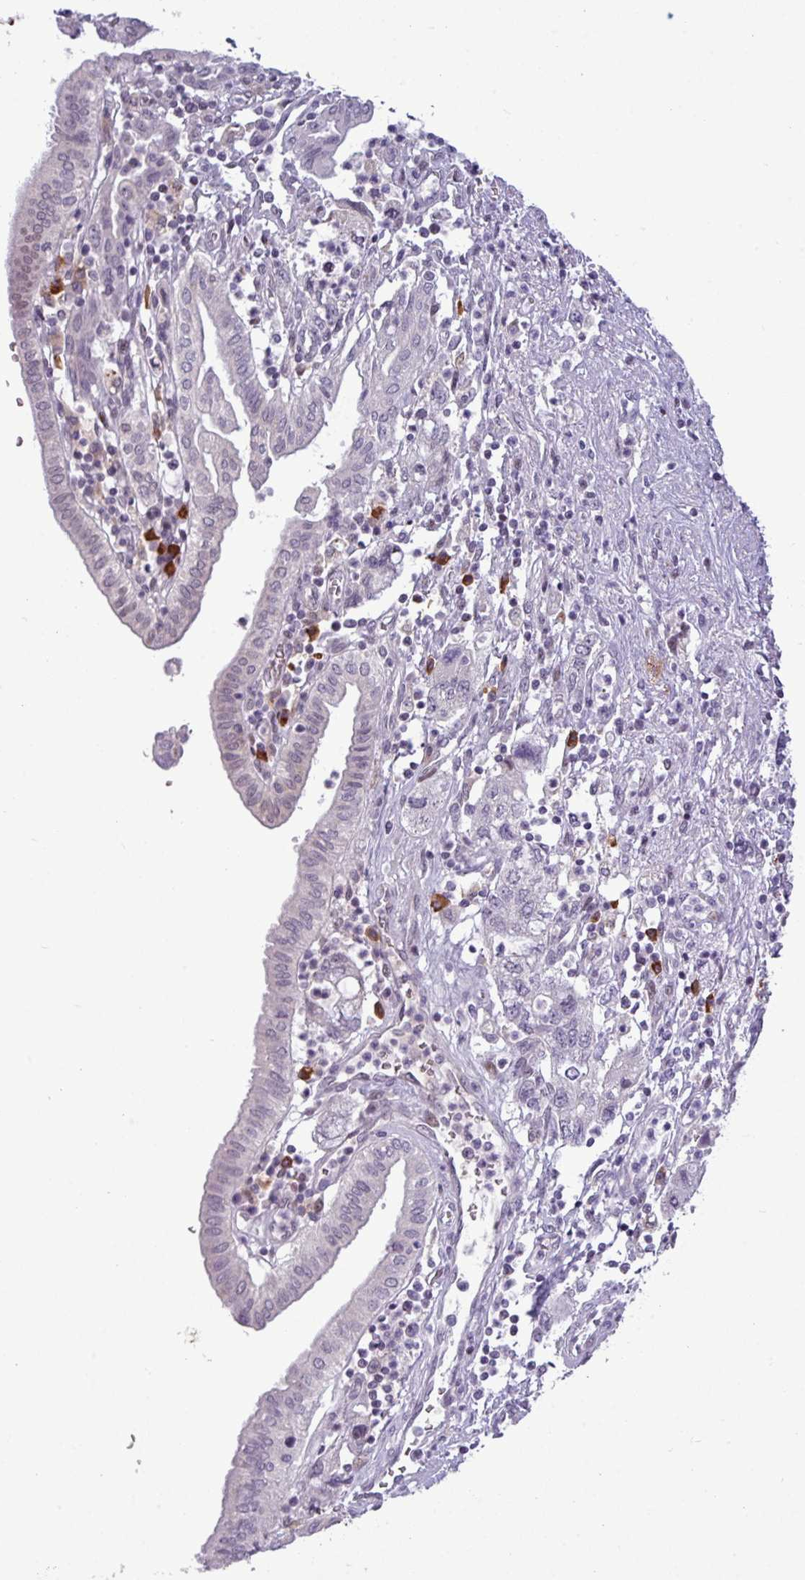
{"staining": {"intensity": "negative", "quantity": "none", "location": "none"}, "tissue": "pancreatic cancer", "cell_type": "Tumor cells", "image_type": "cancer", "snomed": [{"axis": "morphology", "description": "Adenocarcinoma, NOS"}, {"axis": "topography", "description": "Pancreas"}], "caption": "DAB (3,3'-diaminobenzidine) immunohistochemical staining of adenocarcinoma (pancreatic) displays no significant positivity in tumor cells.", "gene": "SLC66A2", "patient": {"sex": "female", "age": 73}}